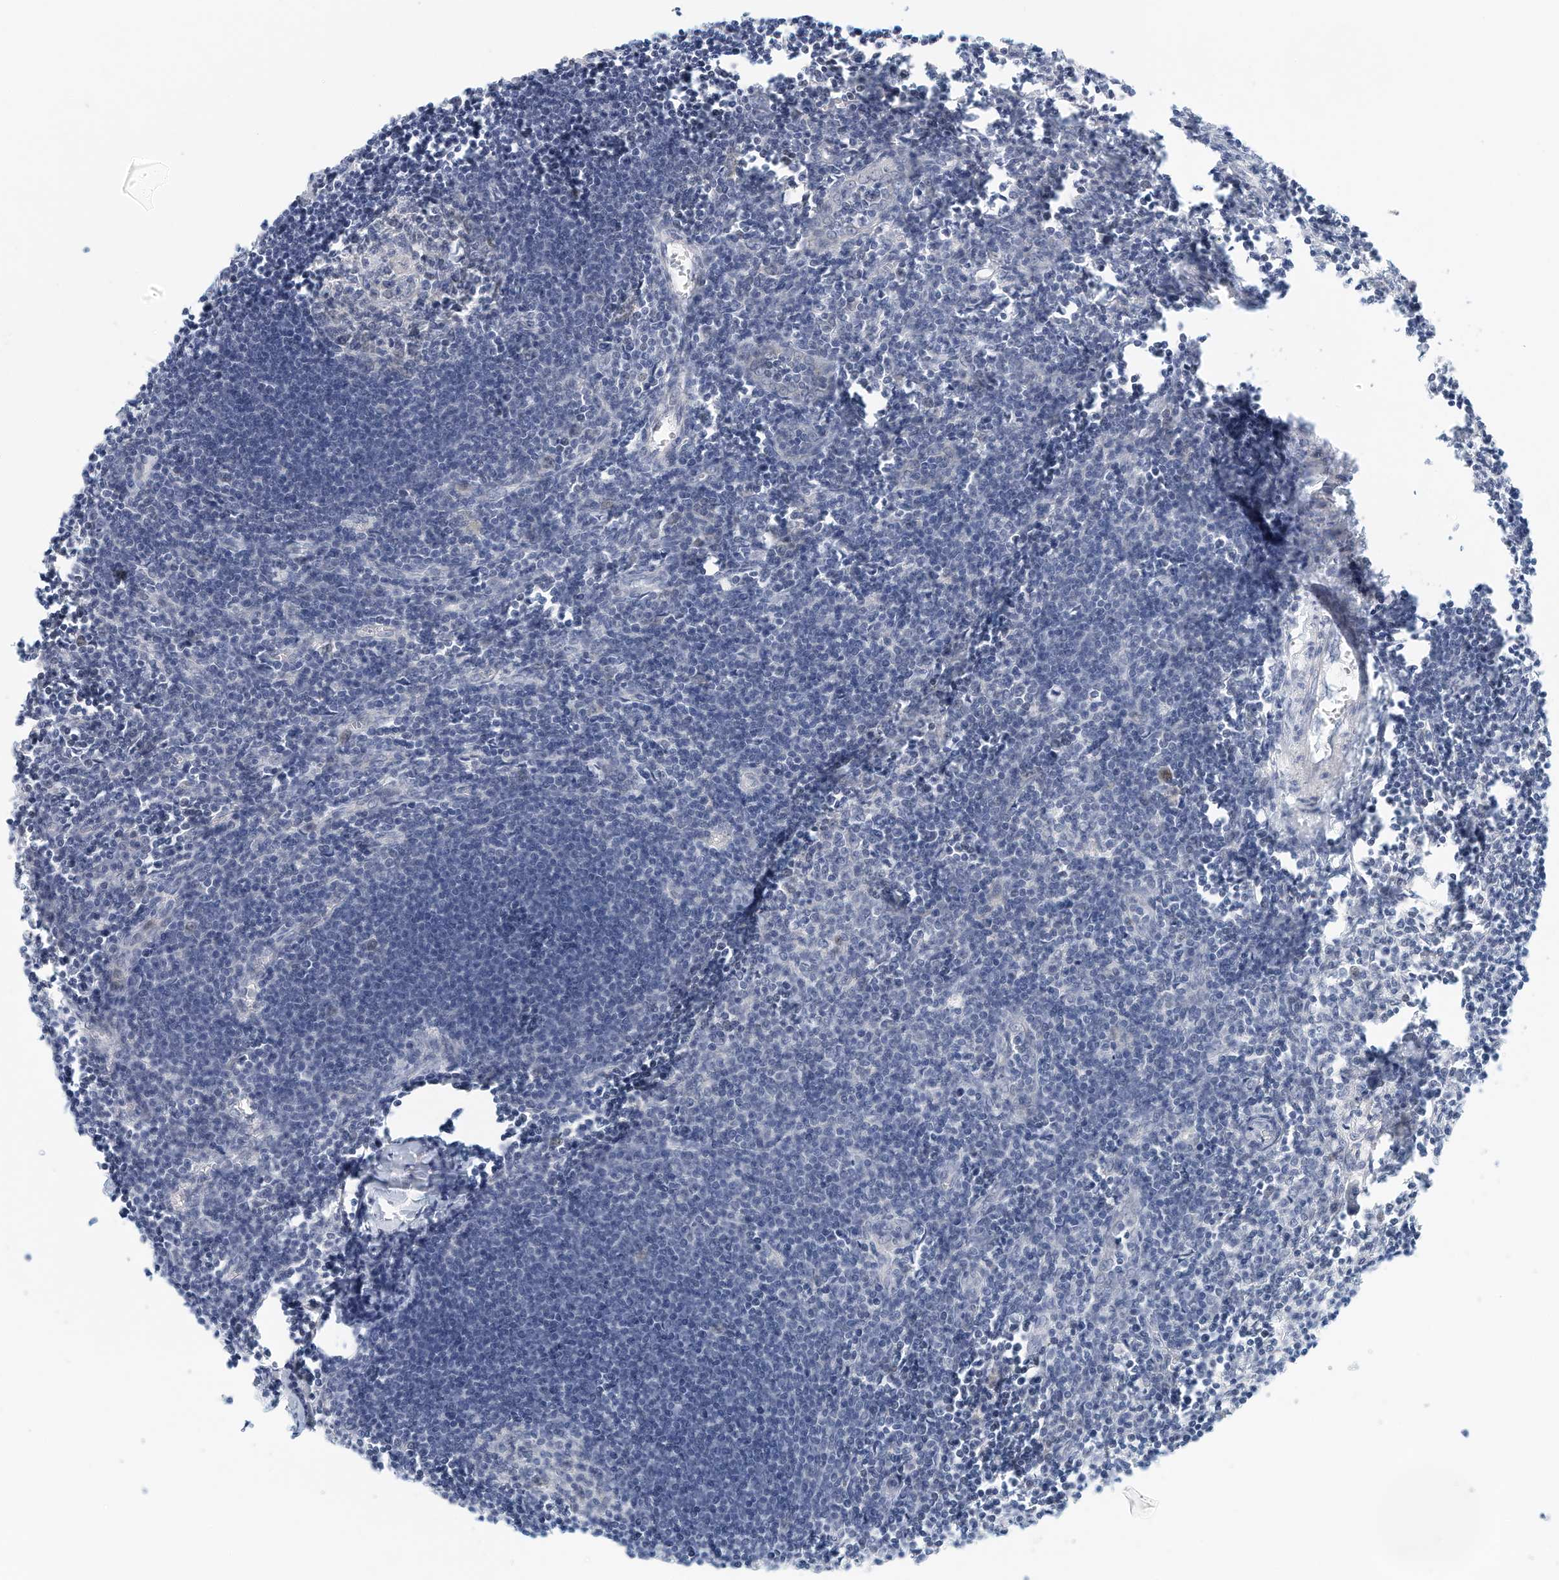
{"staining": {"intensity": "negative", "quantity": "none", "location": "none"}, "tissue": "lymph node", "cell_type": "Germinal center cells", "image_type": "normal", "snomed": [{"axis": "morphology", "description": "Normal tissue, NOS"}, {"axis": "morphology", "description": "Malignant melanoma, Metastatic site"}, {"axis": "topography", "description": "Lymph node"}], "caption": "Immunohistochemistry (IHC) of unremarkable human lymph node exhibits no expression in germinal center cells. Nuclei are stained in blue.", "gene": "ARHGAP28", "patient": {"sex": "male", "age": 41}}